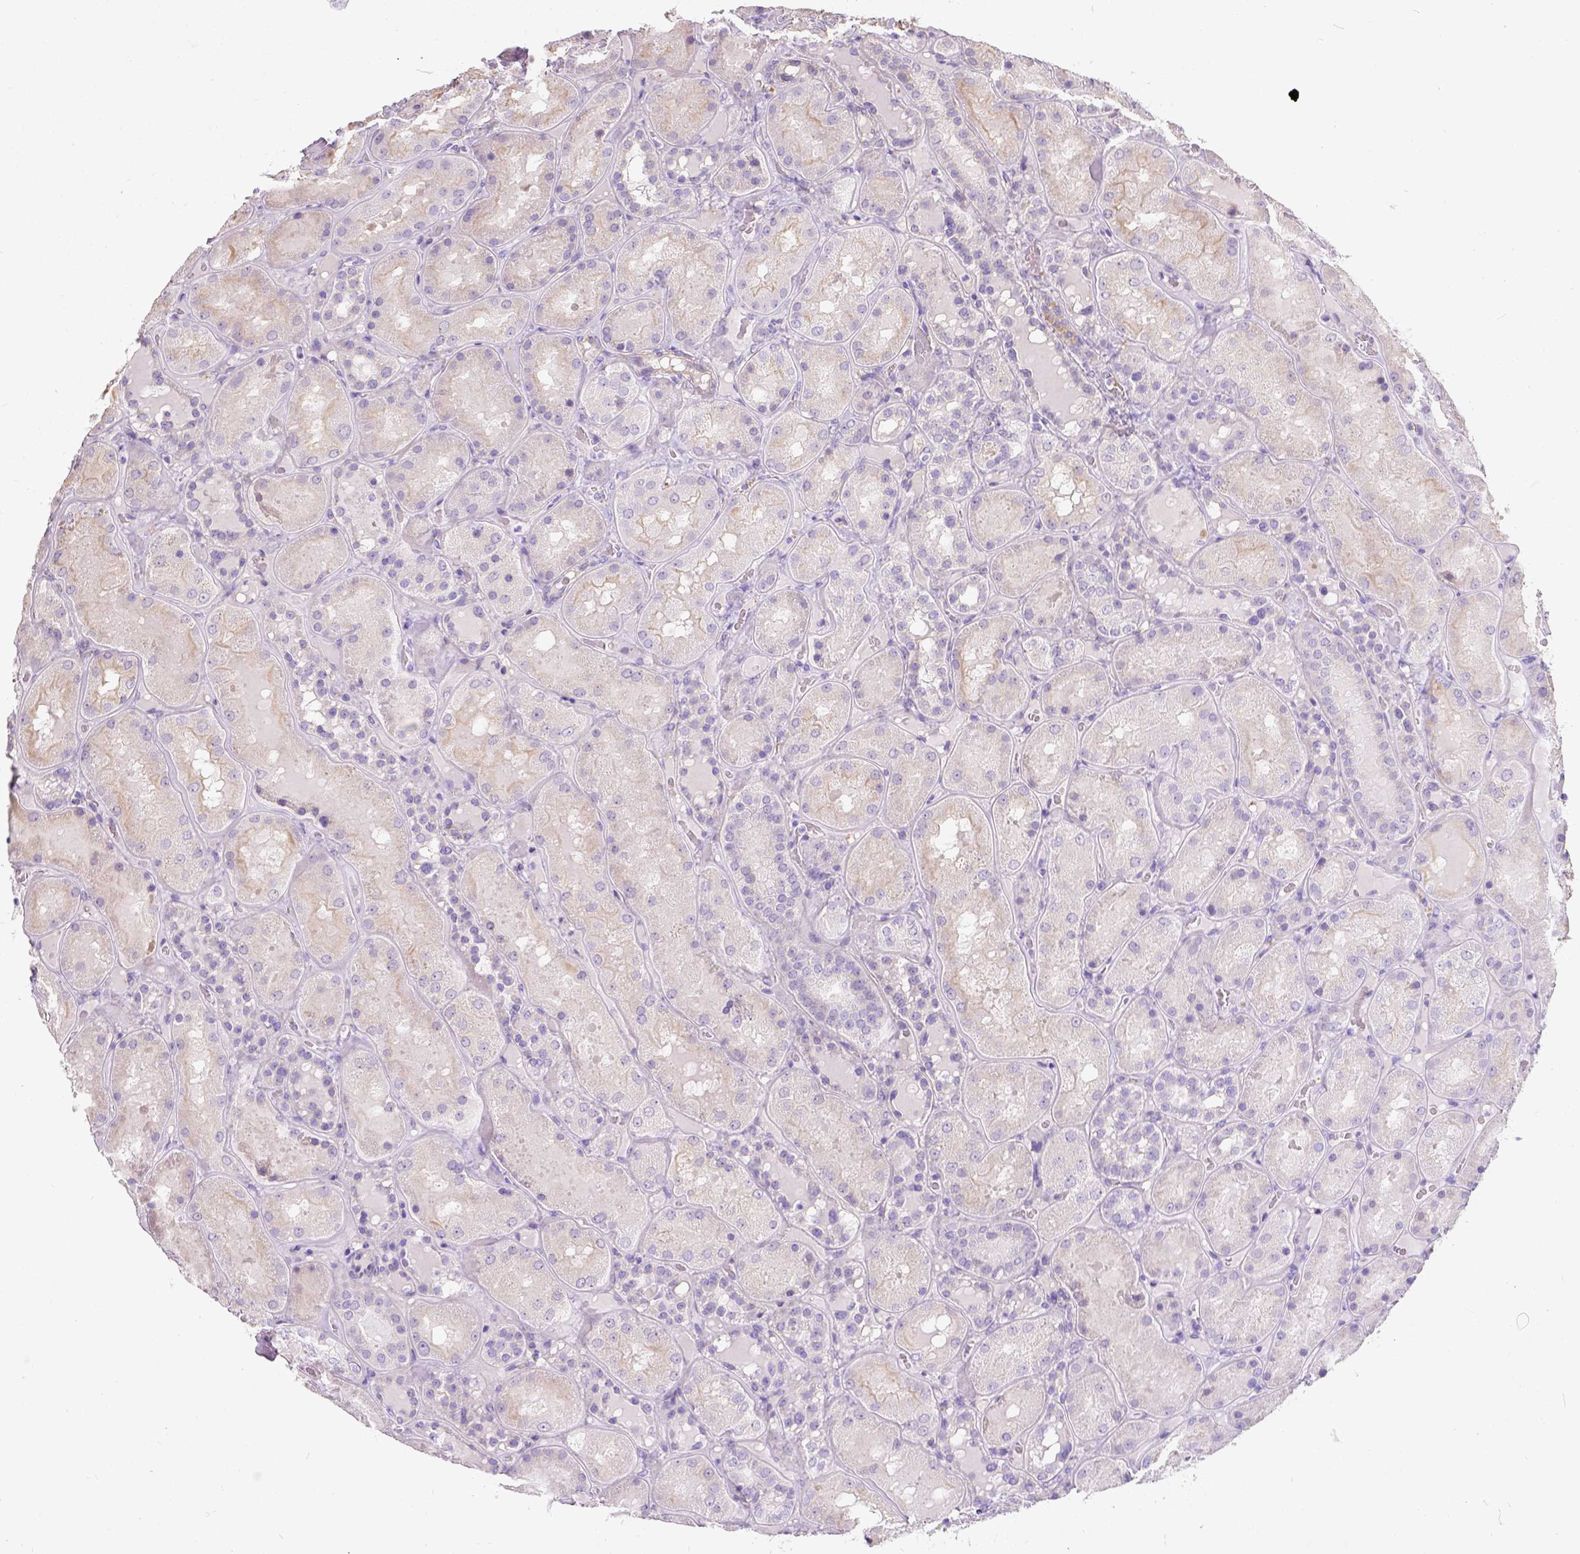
{"staining": {"intensity": "negative", "quantity": "none", "location": "none"}, "tissue": "kidney", "cell_type": "Cells in glomeruli", "image_type": "normal", "snomed": [{"axis": "morphology", "description": "Normal tissue, NOS"}, {"axis": "topography", "description": "Kidney"}], "caption": "DAB (3,3'-diaminobenzidine) immunohistochemical staining of normal human kidney reveals no significant expression in cells in glomeruli.", "gene": "PHF7", "patient": {"sex": "male", "age": 73}}